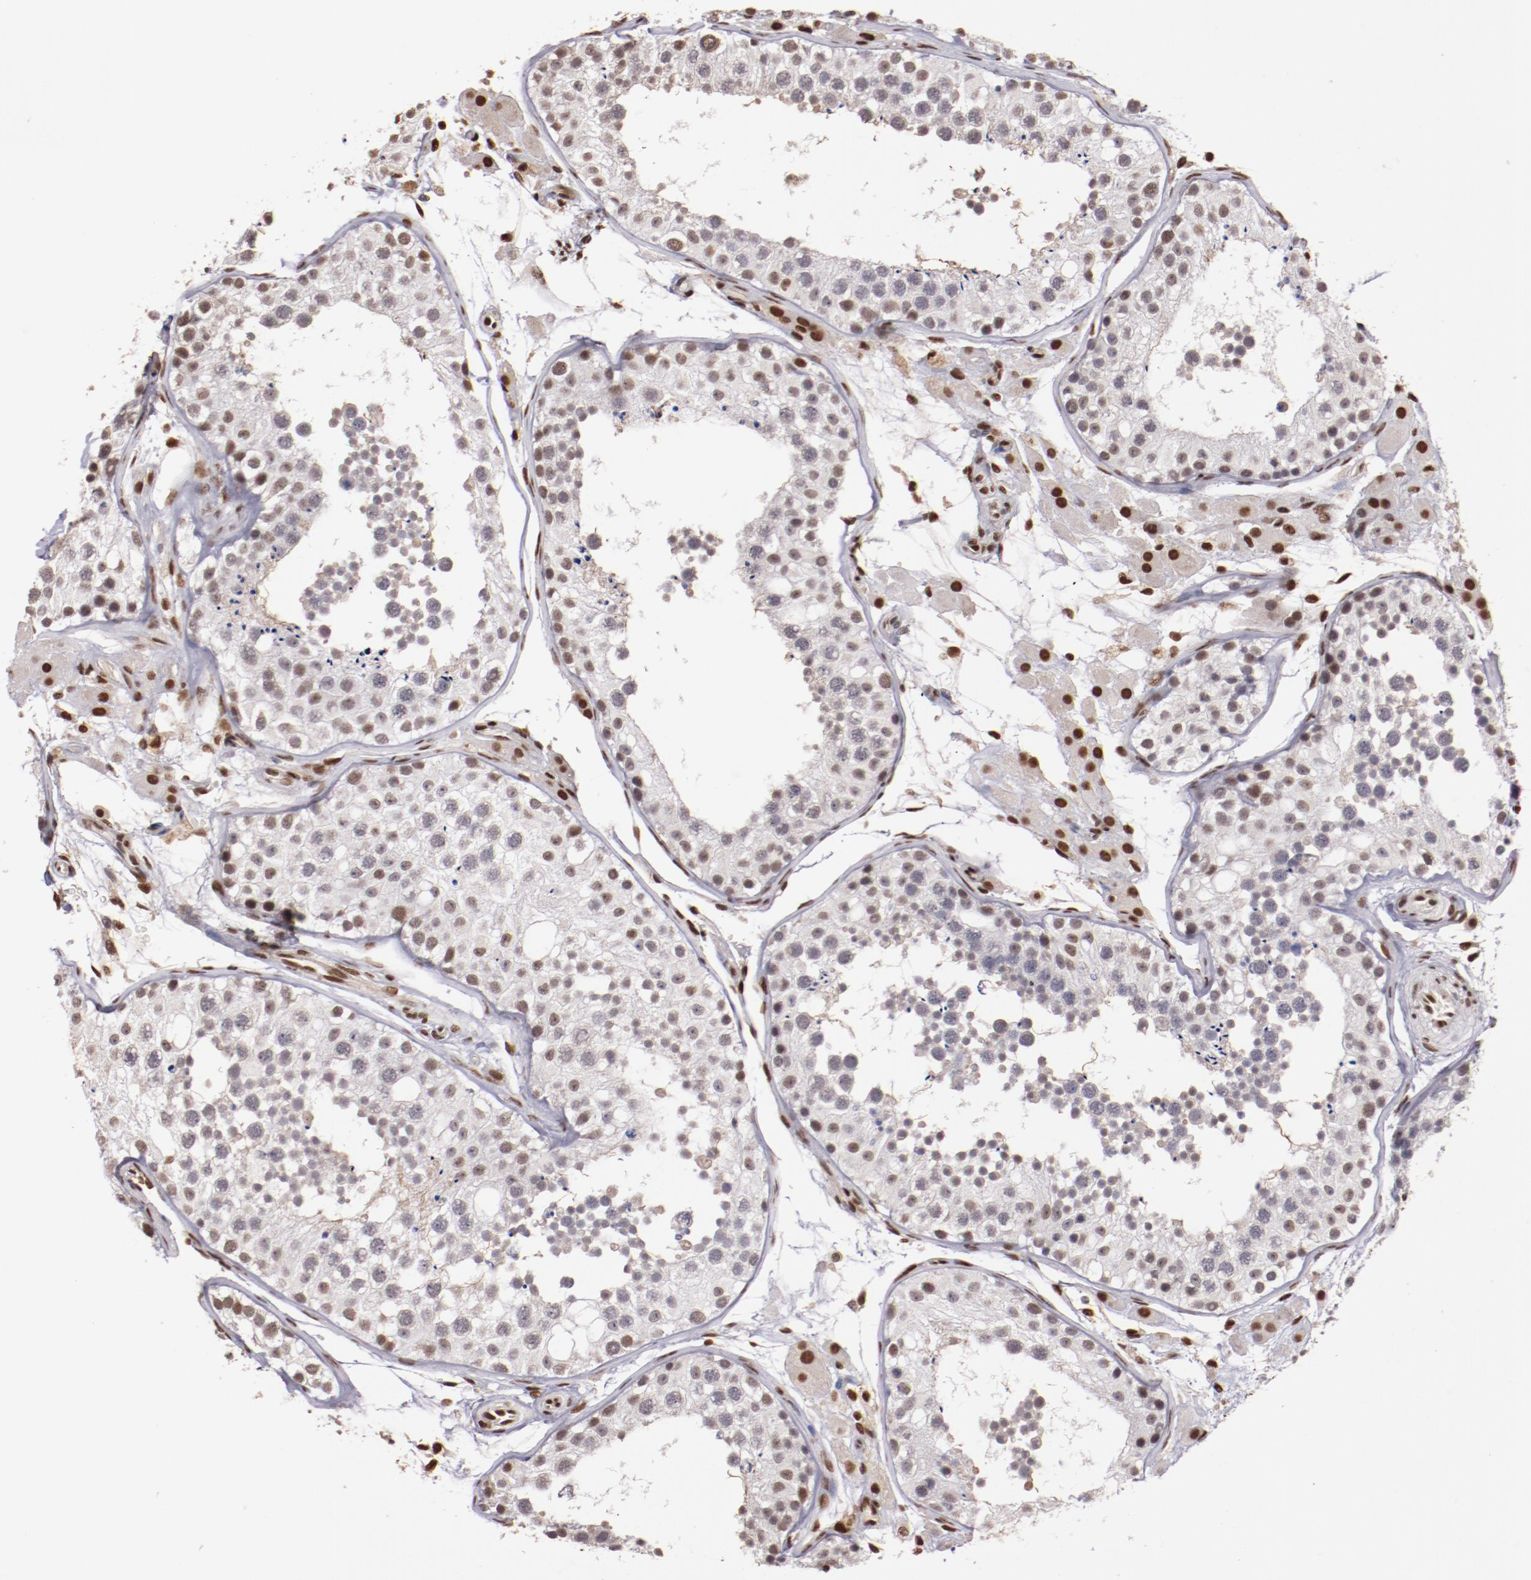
{"staining": {"intensity": "weak", "quantity": "<25%", "location": "nuclear"}, "tissue": "testis", "cell_type": "Cells in seminiferous ducts", "image_type": "normal", "snomed": [{"axis": "morphology", "description": "Normal tissue, NOS"}, {"axis": "topography", "description": "Testis"}], "caption": "Photomicrograph shows no protein staining in cells in seminiferous ducts of normal testis.", "gene": "STAG2", "patient": {"sex": "male", "age": 26}}